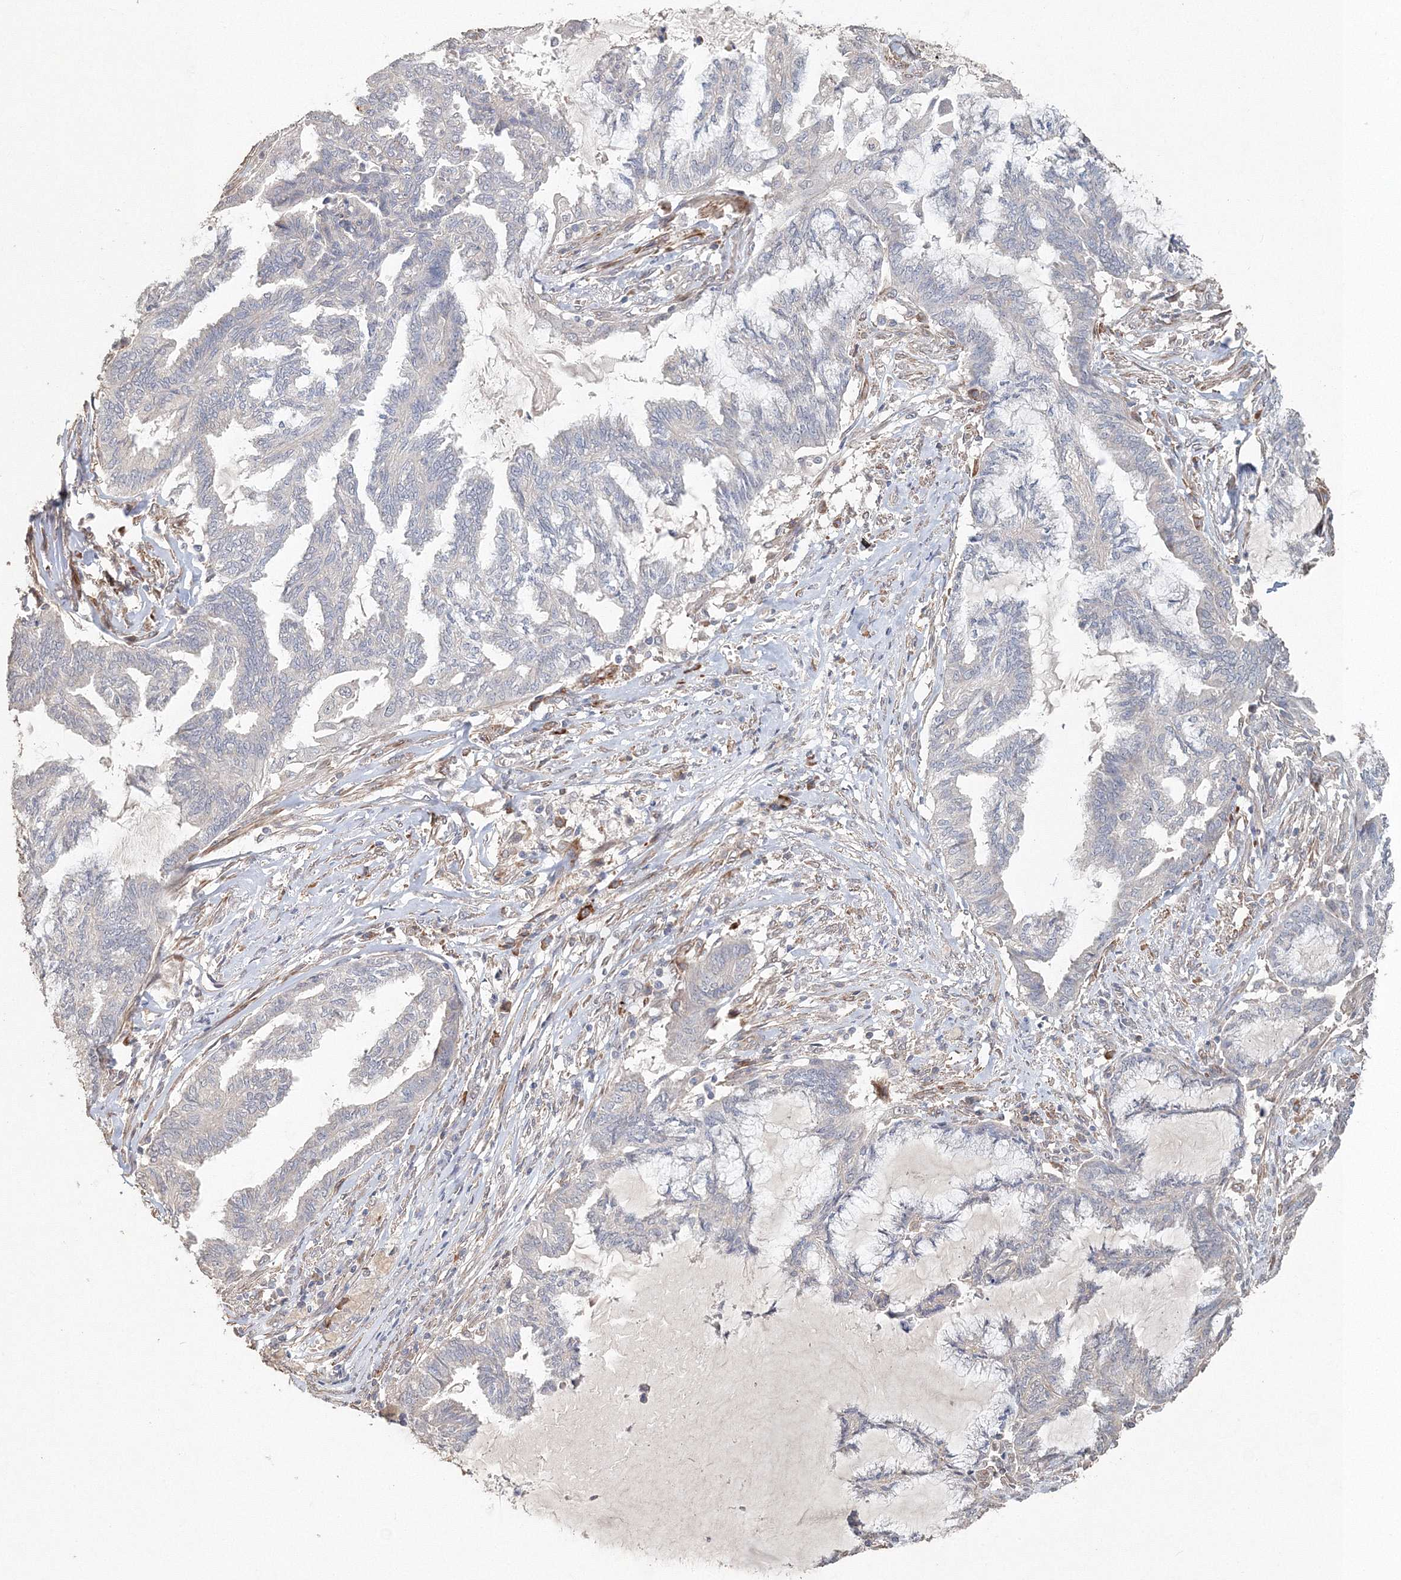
{"staining": {"intensity": "negative", "quantity": "none", "location": "none"}, "tissue": "endometrial cancer", "cell_type": "Tumor cells", "image_type": "cancer", "snomed": [{"axis": "morphology", "description": "Adenocarcinoma, NOS"}, {"axis": "topography", "description": "Endometrium"}], "caption": "High power microscopy micrograph of an immunohistochemistry (IHC) micrograph of endometrial cancer, revealing no significant positivity in tumor cells.", "gene": "NALF2", "patient": {"sex": "female", "age": 86}}